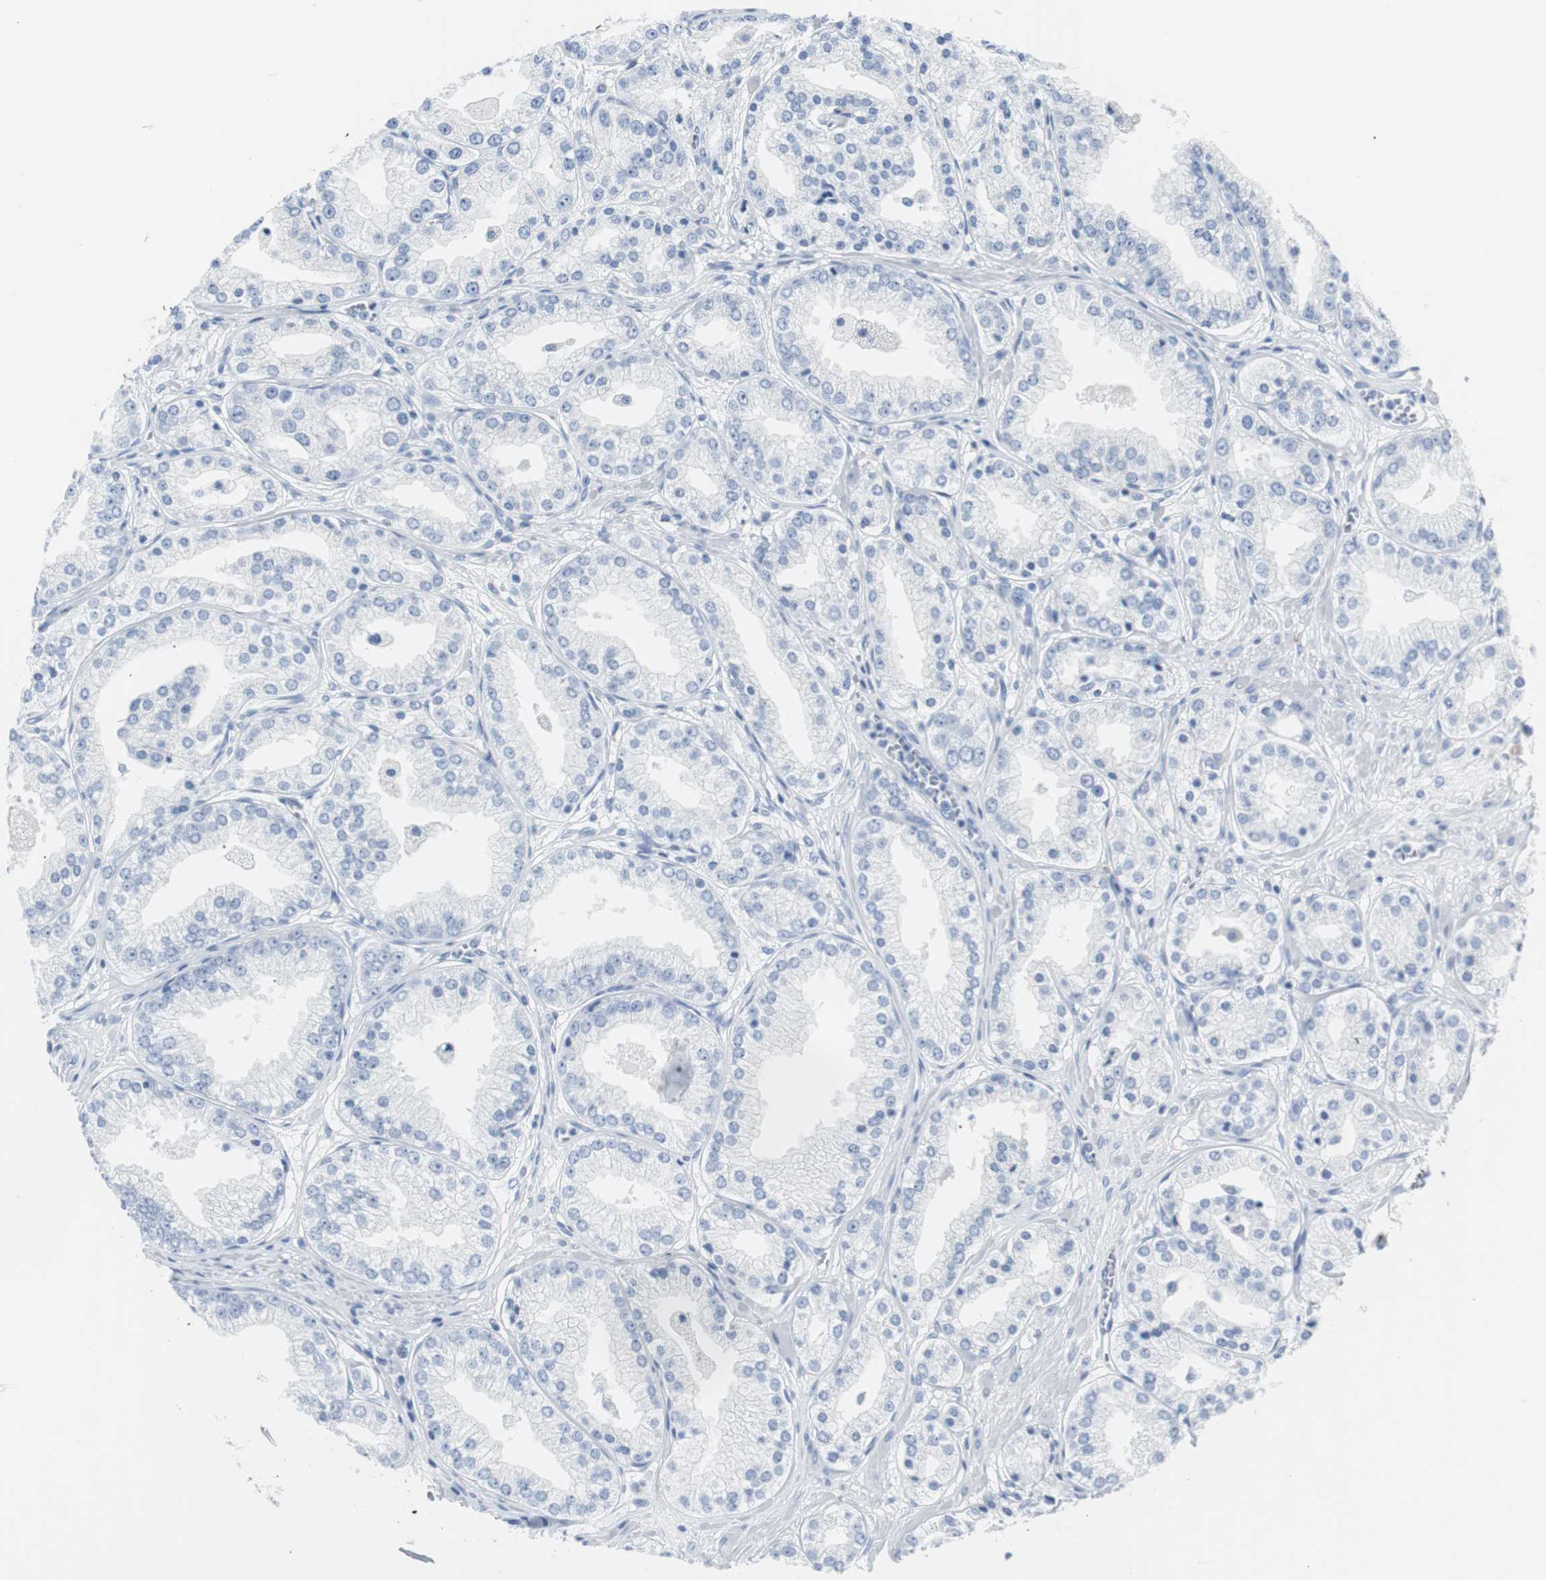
{"staining": {"intensity": "negative", "quantity": "none", "location": "none"}, "tissue": "prostate cancer", "cell_type": "Tumor cells", "image_type": "cancer", "snomed": [{"axis": "morphology", "description": "Adenocarcinoma, High grade"}, {"axis": "topography", "description": "Prostate"}], "caption": "Prostate cancer was stained to show a protein in brown. There is no significant expression in tumor cells.", "gene": "GAP43", "patient": {"sex": "male", "age": 61}}